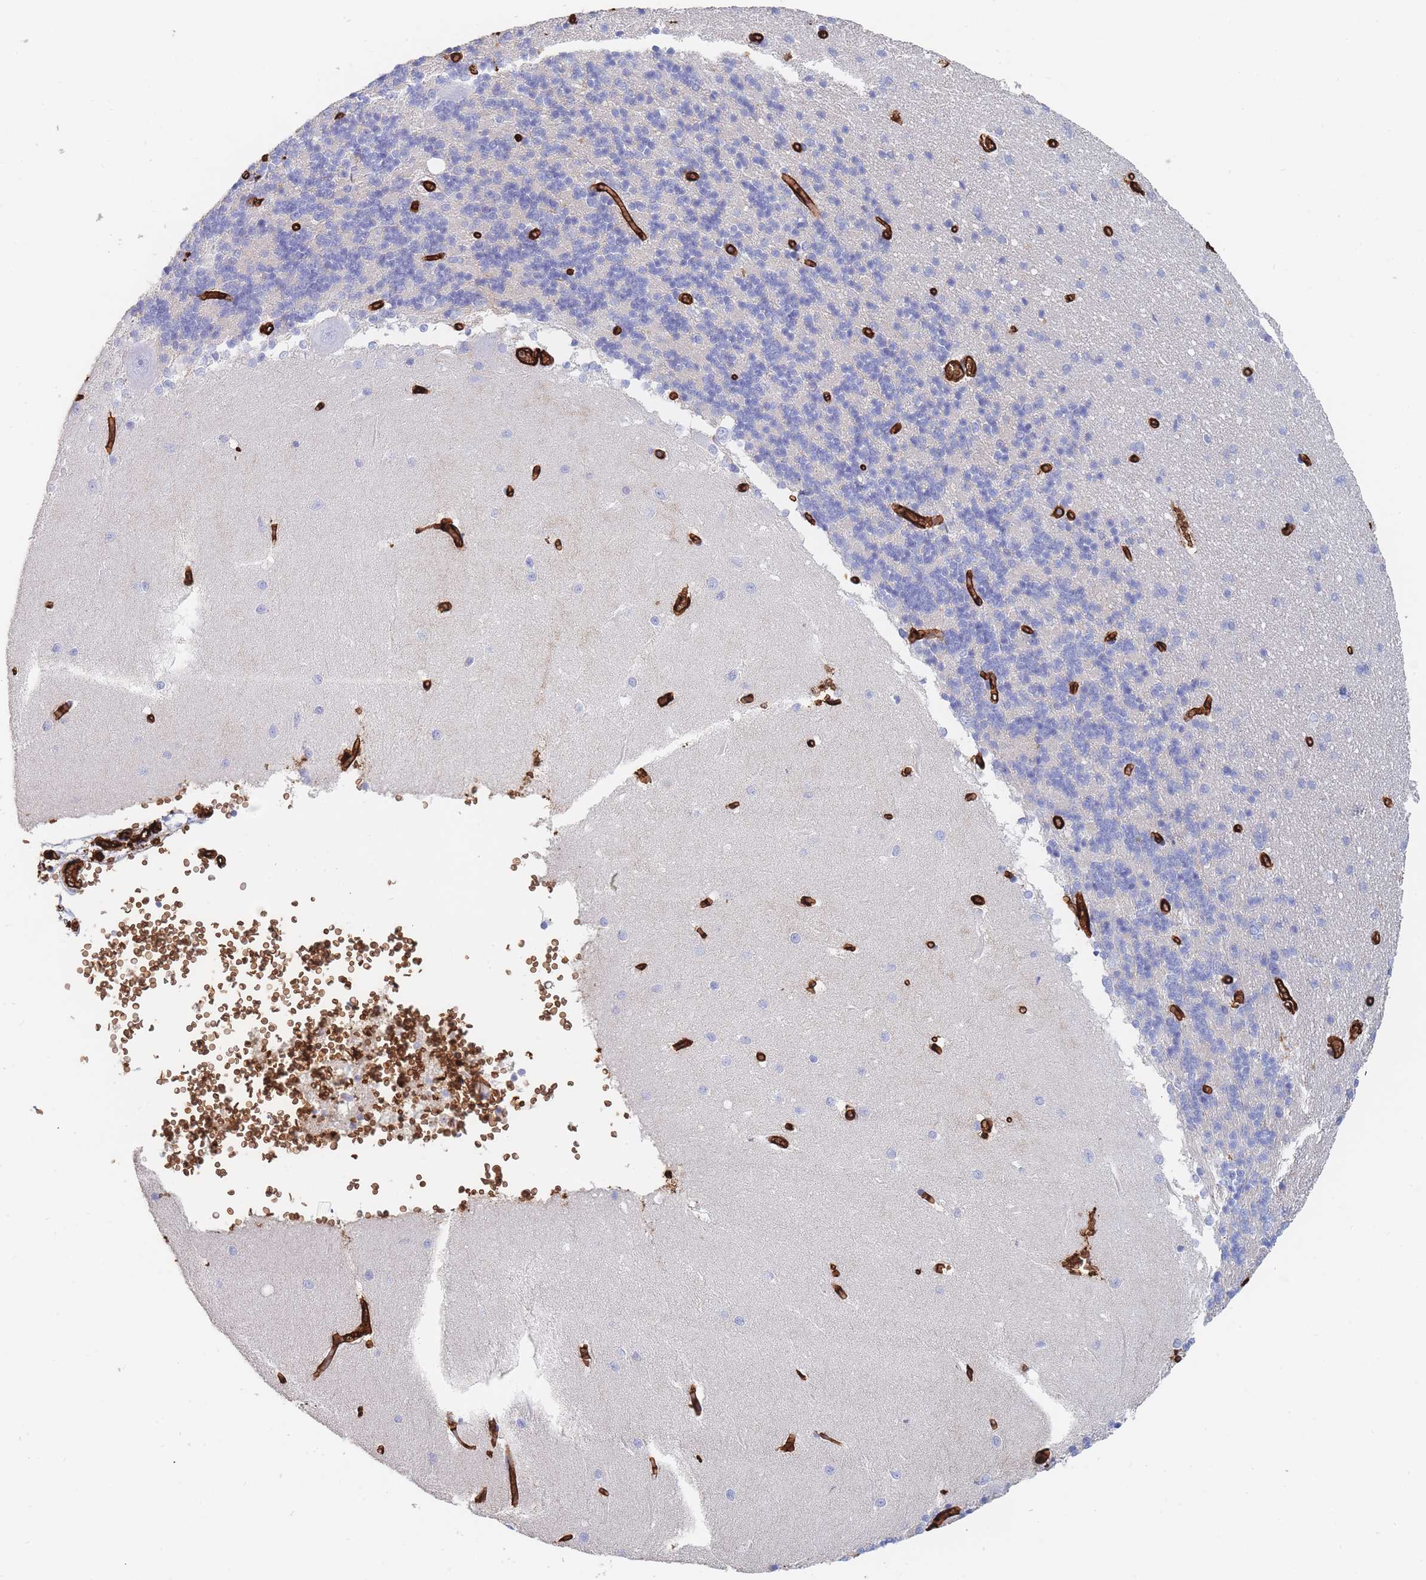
{"staining": {"intensity": "negative", "quantity": "none", "location": "none"}, "tissue": "cerebellum", "cell_type": "Cells in granular layer", "image_type": "normal", "snomed": [{"axis": "morphology", "description": "Normal tissue, NOS"}, {"axis": "topography", "description": "Cerebellum"}], "caption": "High power microscopy micrograph of an IHC histopathology image of normal cerebellum, revealing no significant positivity in cells in granular layer. (Brightfield microscopy of DAB (3,3'-diaminobenzidine) IHC at high magnification).", "gene": "SLC2A1", "patient": {"sex": "male", "age": 37}}